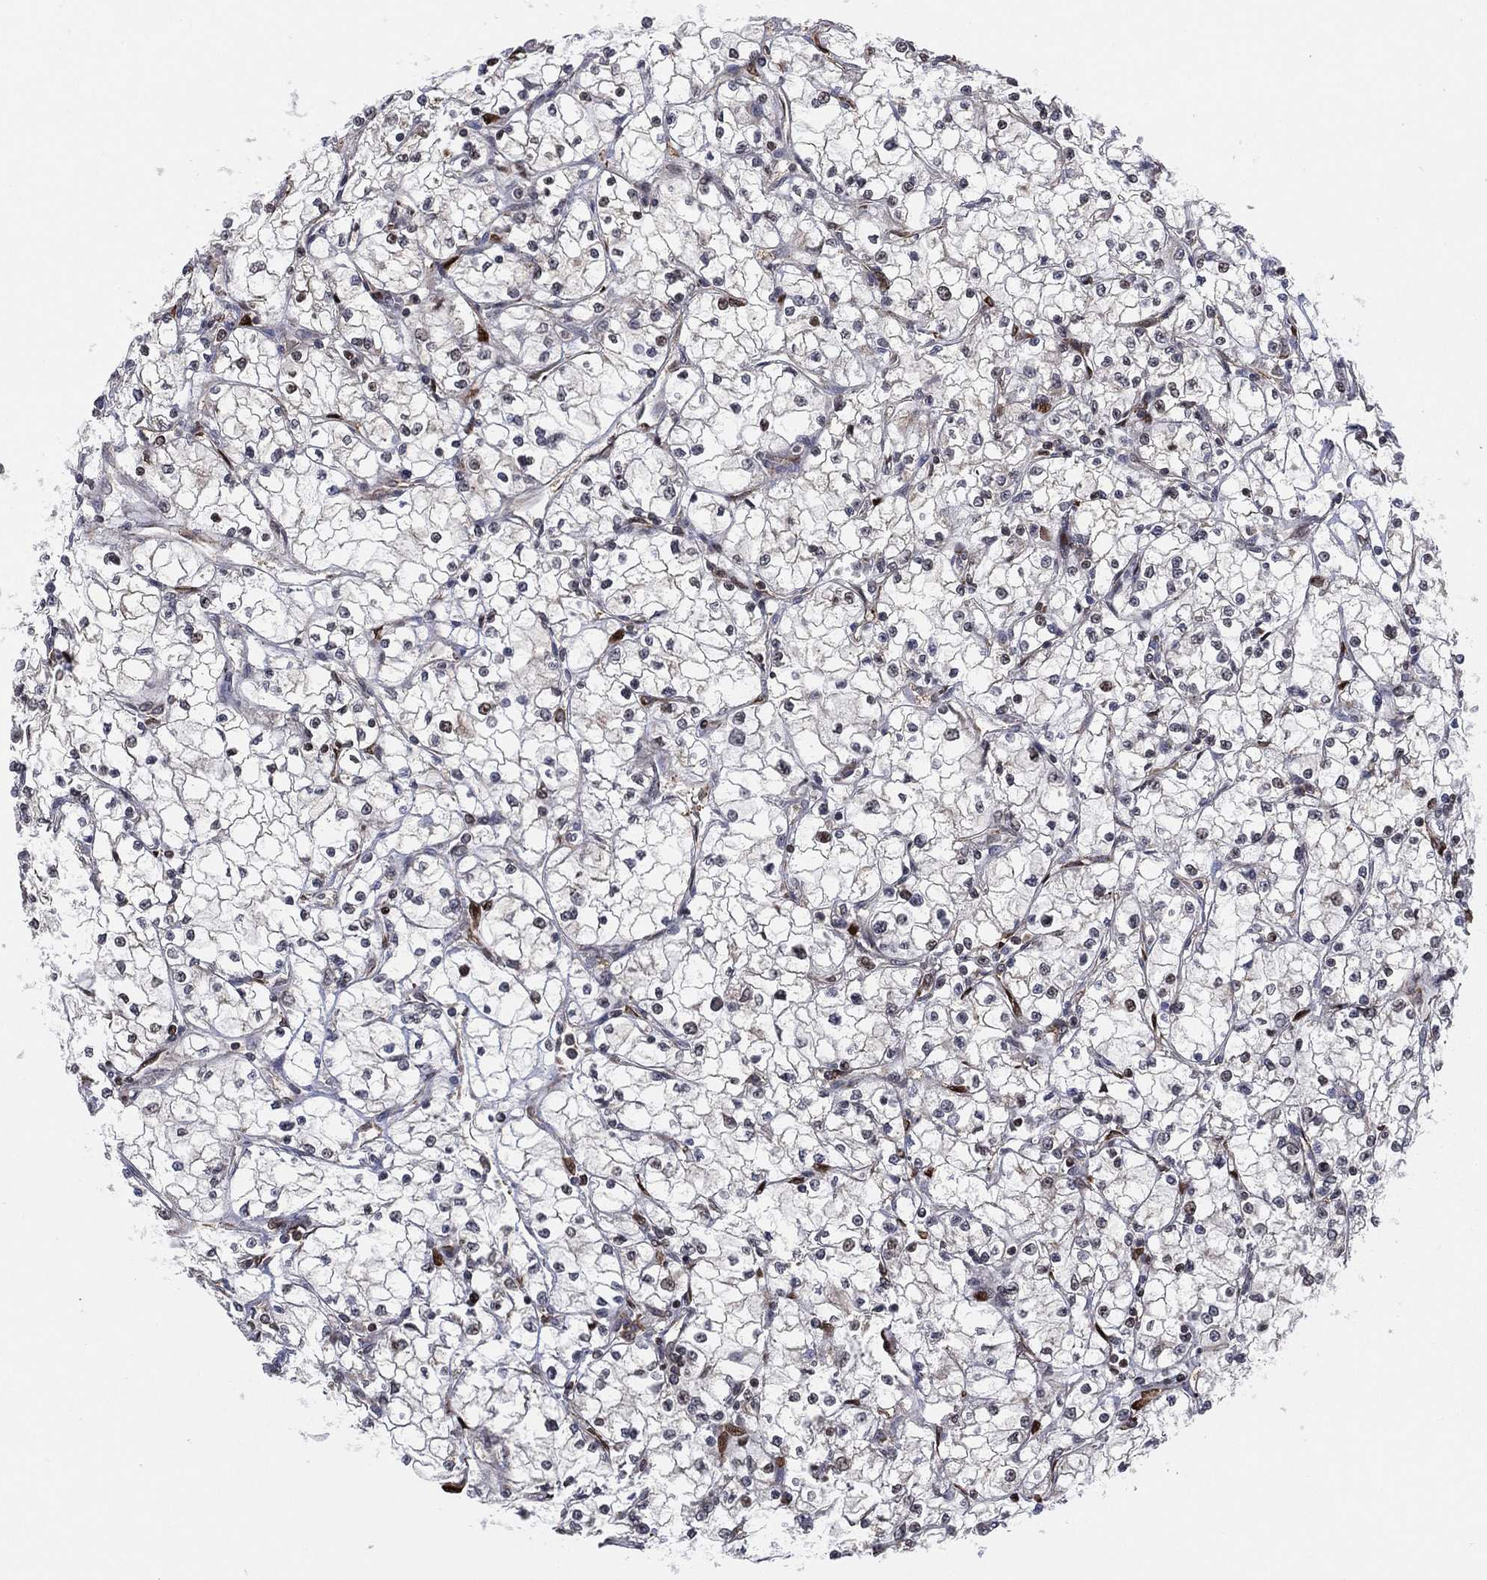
{"staining": {"intensity": "negative", "quantity": "none", "location": "none"}, "tissue": "renal cancer", "cell_type": "Tumor cells", "image_type": "cancer", "snomed": [{"axis": "morphology", "description": "Adenocarcinoma, NOS"}, {"axis": "topography", "description": "Kidney"}], "caption": "The histopathology image exhibits no significant staining in tumor cells of renal cancer. The staining was performed using DAB (3,3'-diaminobenzidine) to visualize the protein expression in brown, while the nuclei were stained in blue with hematoxylin (Magnification: 20x).", "gene": "TMCO1", "patient": {"sex": "male", "age": 67}}